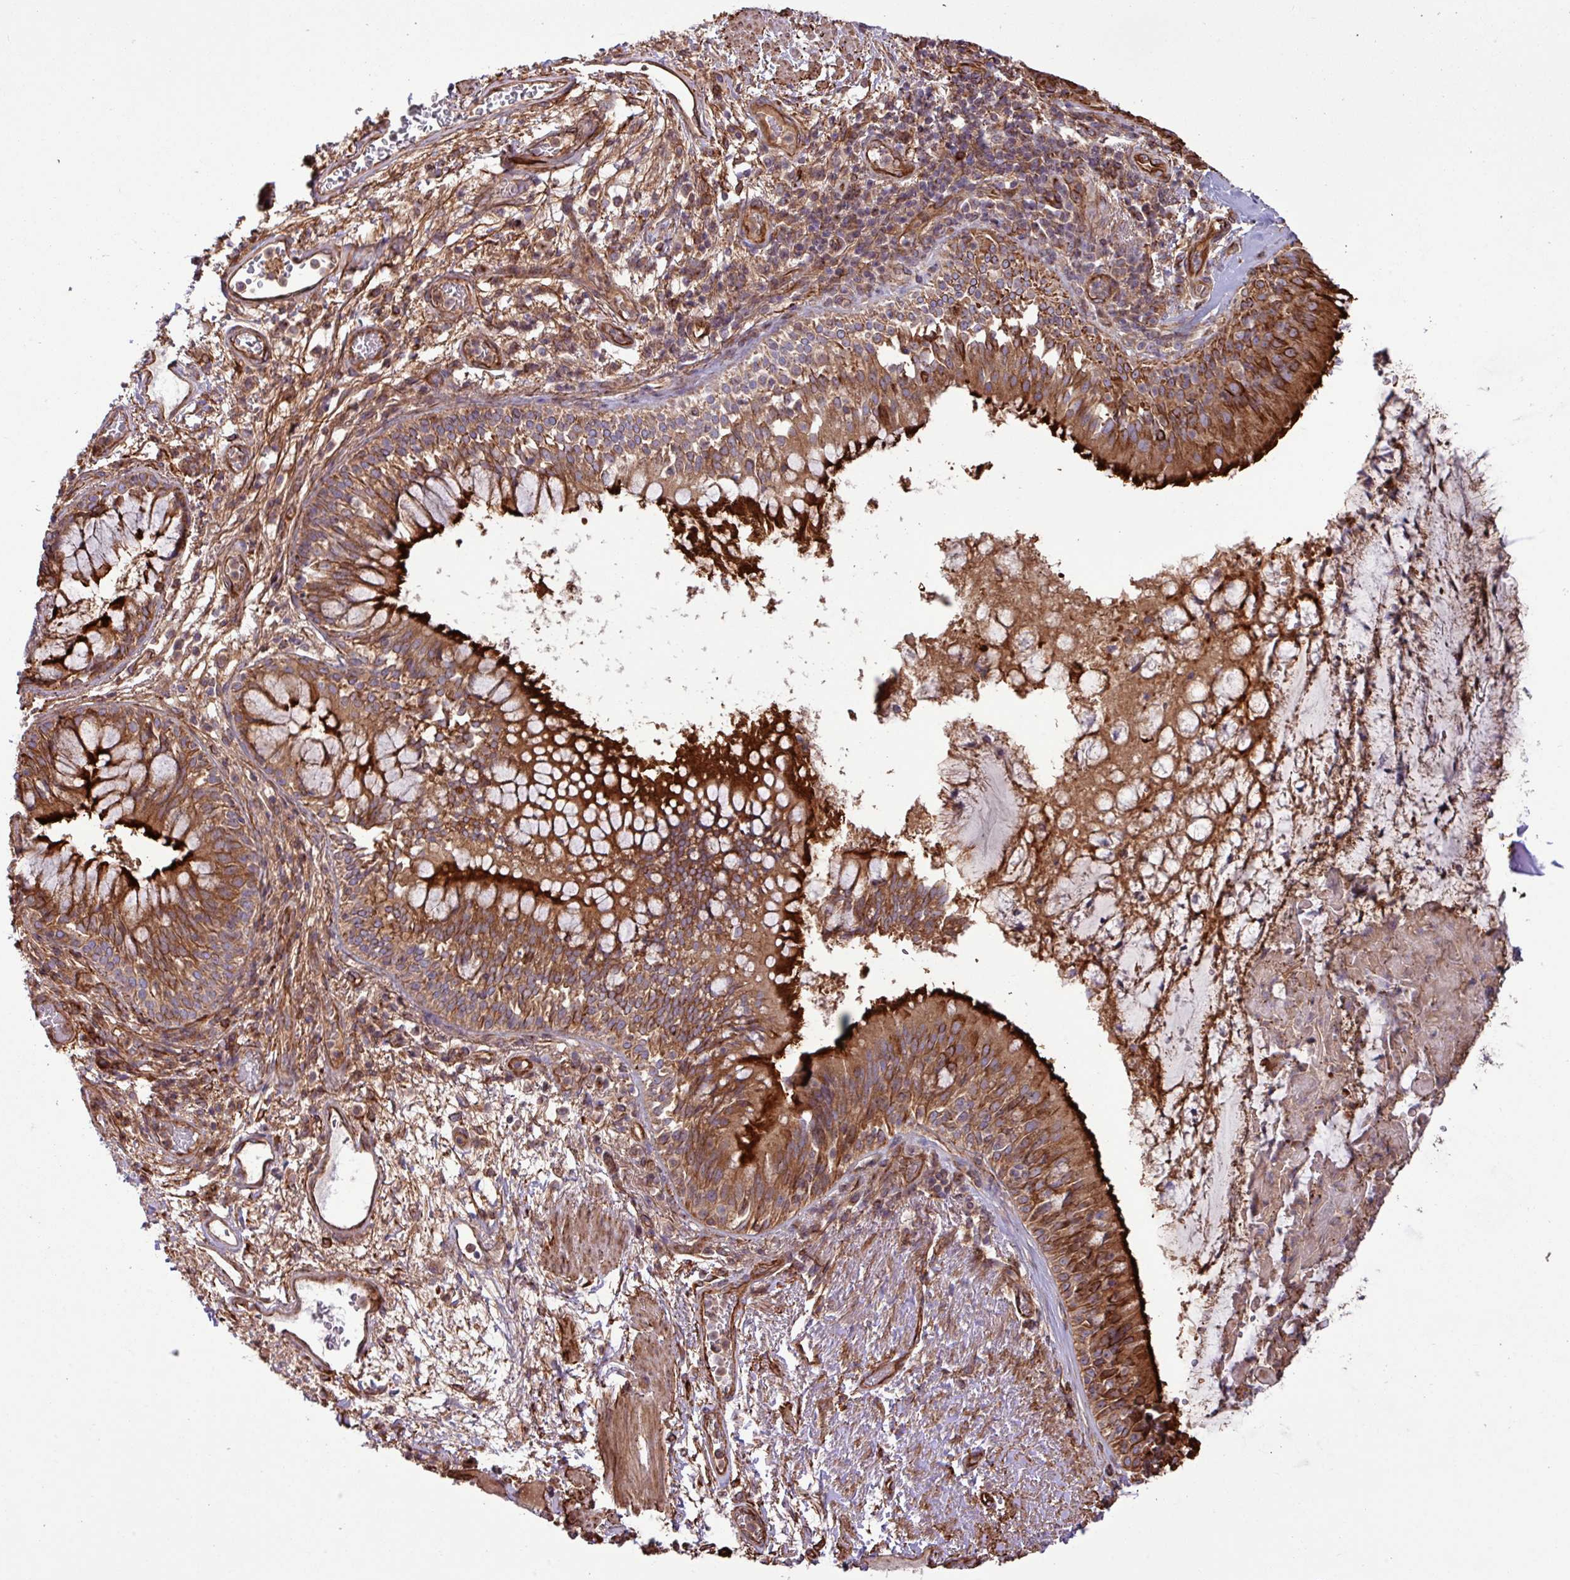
{"staining": {"intensity": "strong", "quantity": ">75%", "location": "cytoplasmic/membranous"}, "tissue": "bronchus", "cell_type": "Respiratory epithelial cells", "image_type": "normal", "snomed": [{"axis": "morphology", "description": "Normal tissue, NOS"}, {"axis": "topography", "description": "Cartilage tissue"}, {"axis": "topography", "description": "Bronchus"}], "caption": "The image displays a brown stain indicating the presence of a protein in the cytoplasmic/membranous of respiratory epithelial cells in bronchus. The protein is shown in brown color, while the nuclei are stained blue.", "gene": "ZNF300", "patient": {"sex": "male", "age": 63}}